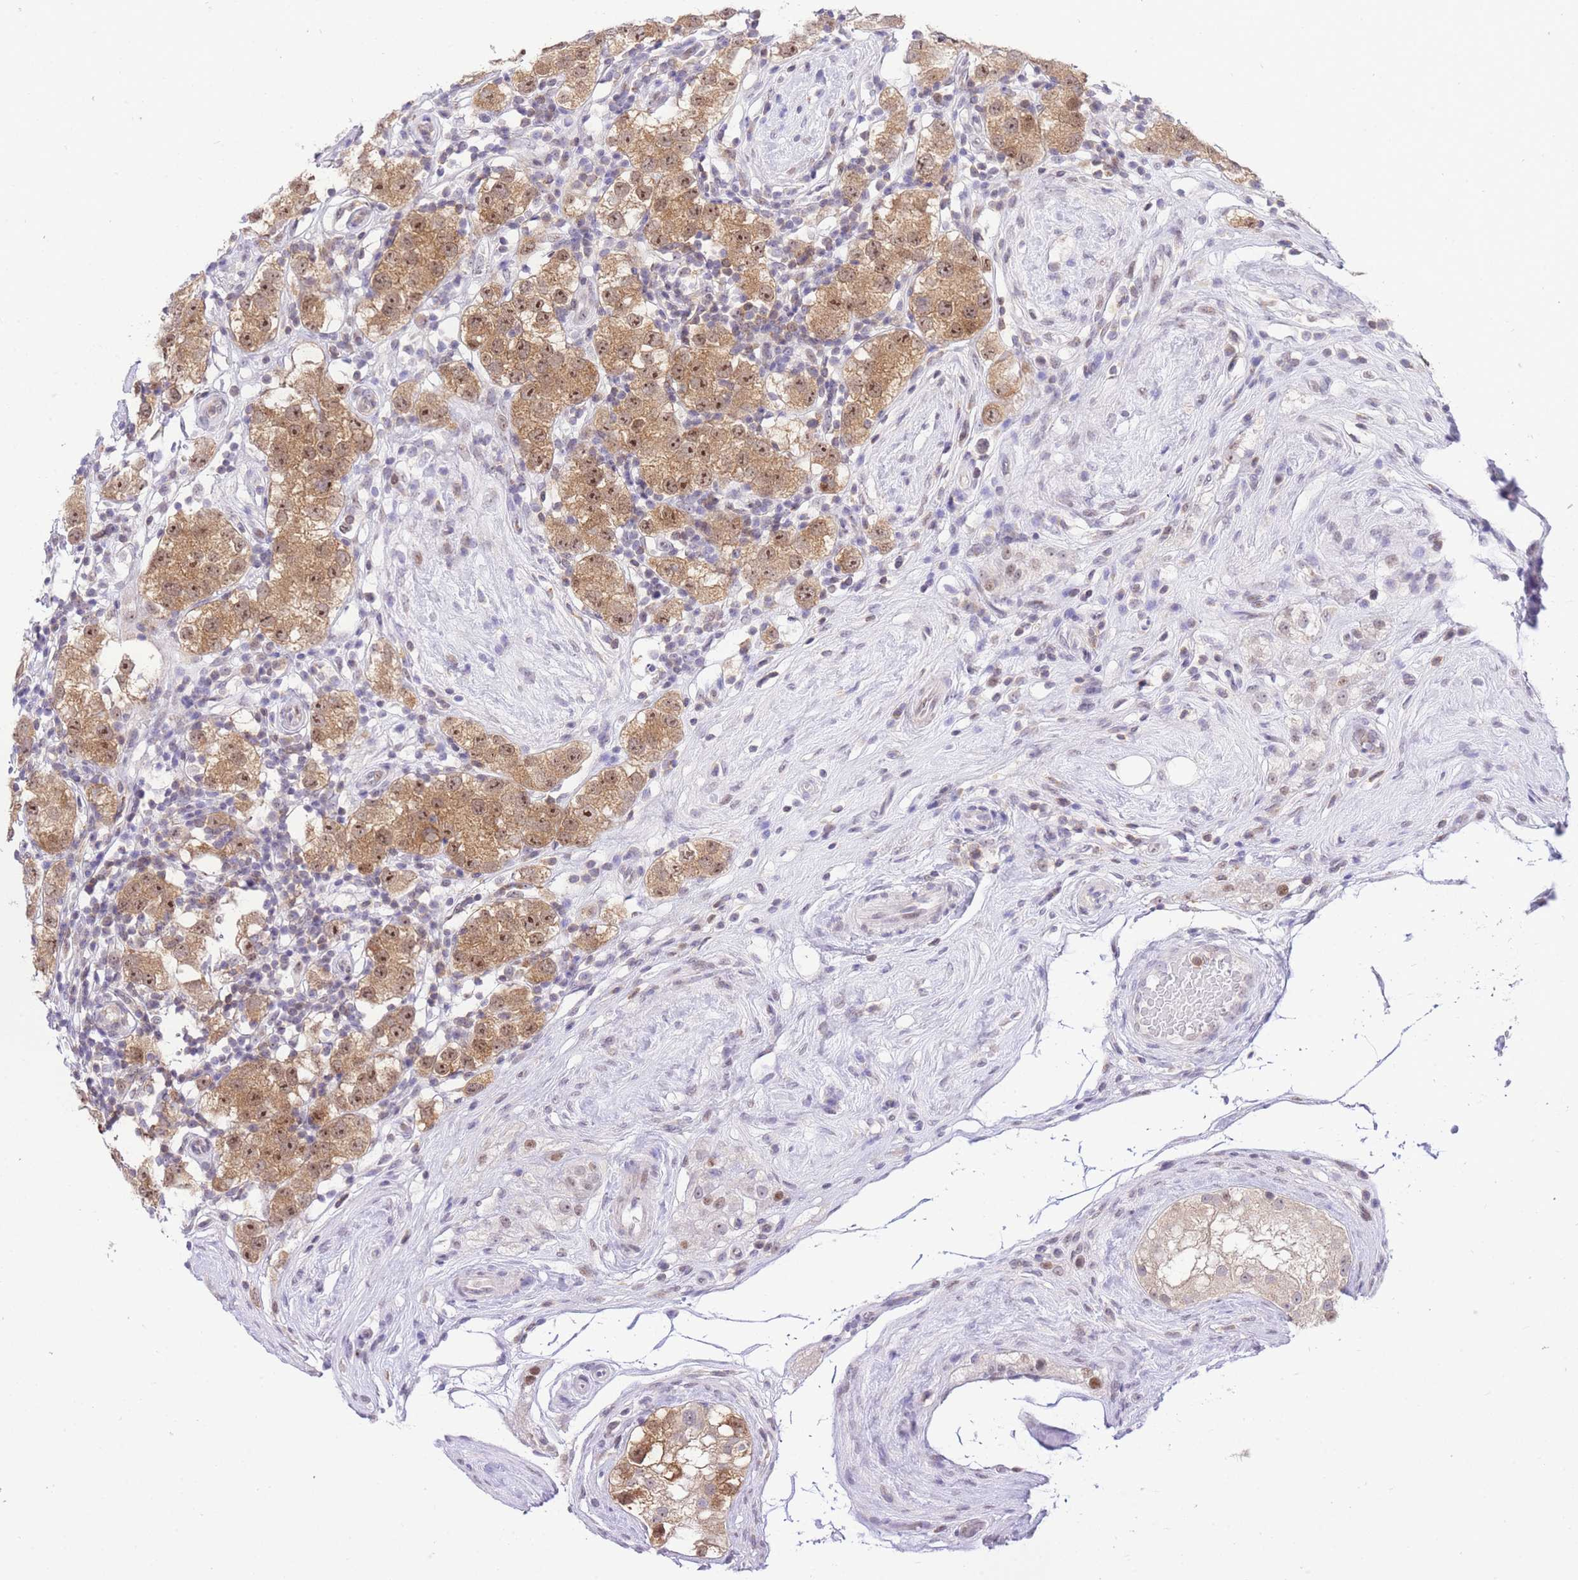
{"staining": {"intensity": "moderate", "quantity": ">75%", "location": "cytoplasmic/membranous,nuclear"}, "tissue": "testis cancer", "cell_type": "Tumor cells", "image_type": "cancer", "snomed": [{"axis": "morphology", "description": "Seminoma, NOS"}, {"axis": "topography", "description": "Testis"}], "caption": "A micrograph of human seminoma (testis) stained for a protein exhibits moderate cytoplasmic/membranous and nuclear brown staining in tumor cells. (DAB = brown stain, brightfield microscopy at high magnification).", "gene": "STK39", "patient": {"sex": "male", "age": 34}}